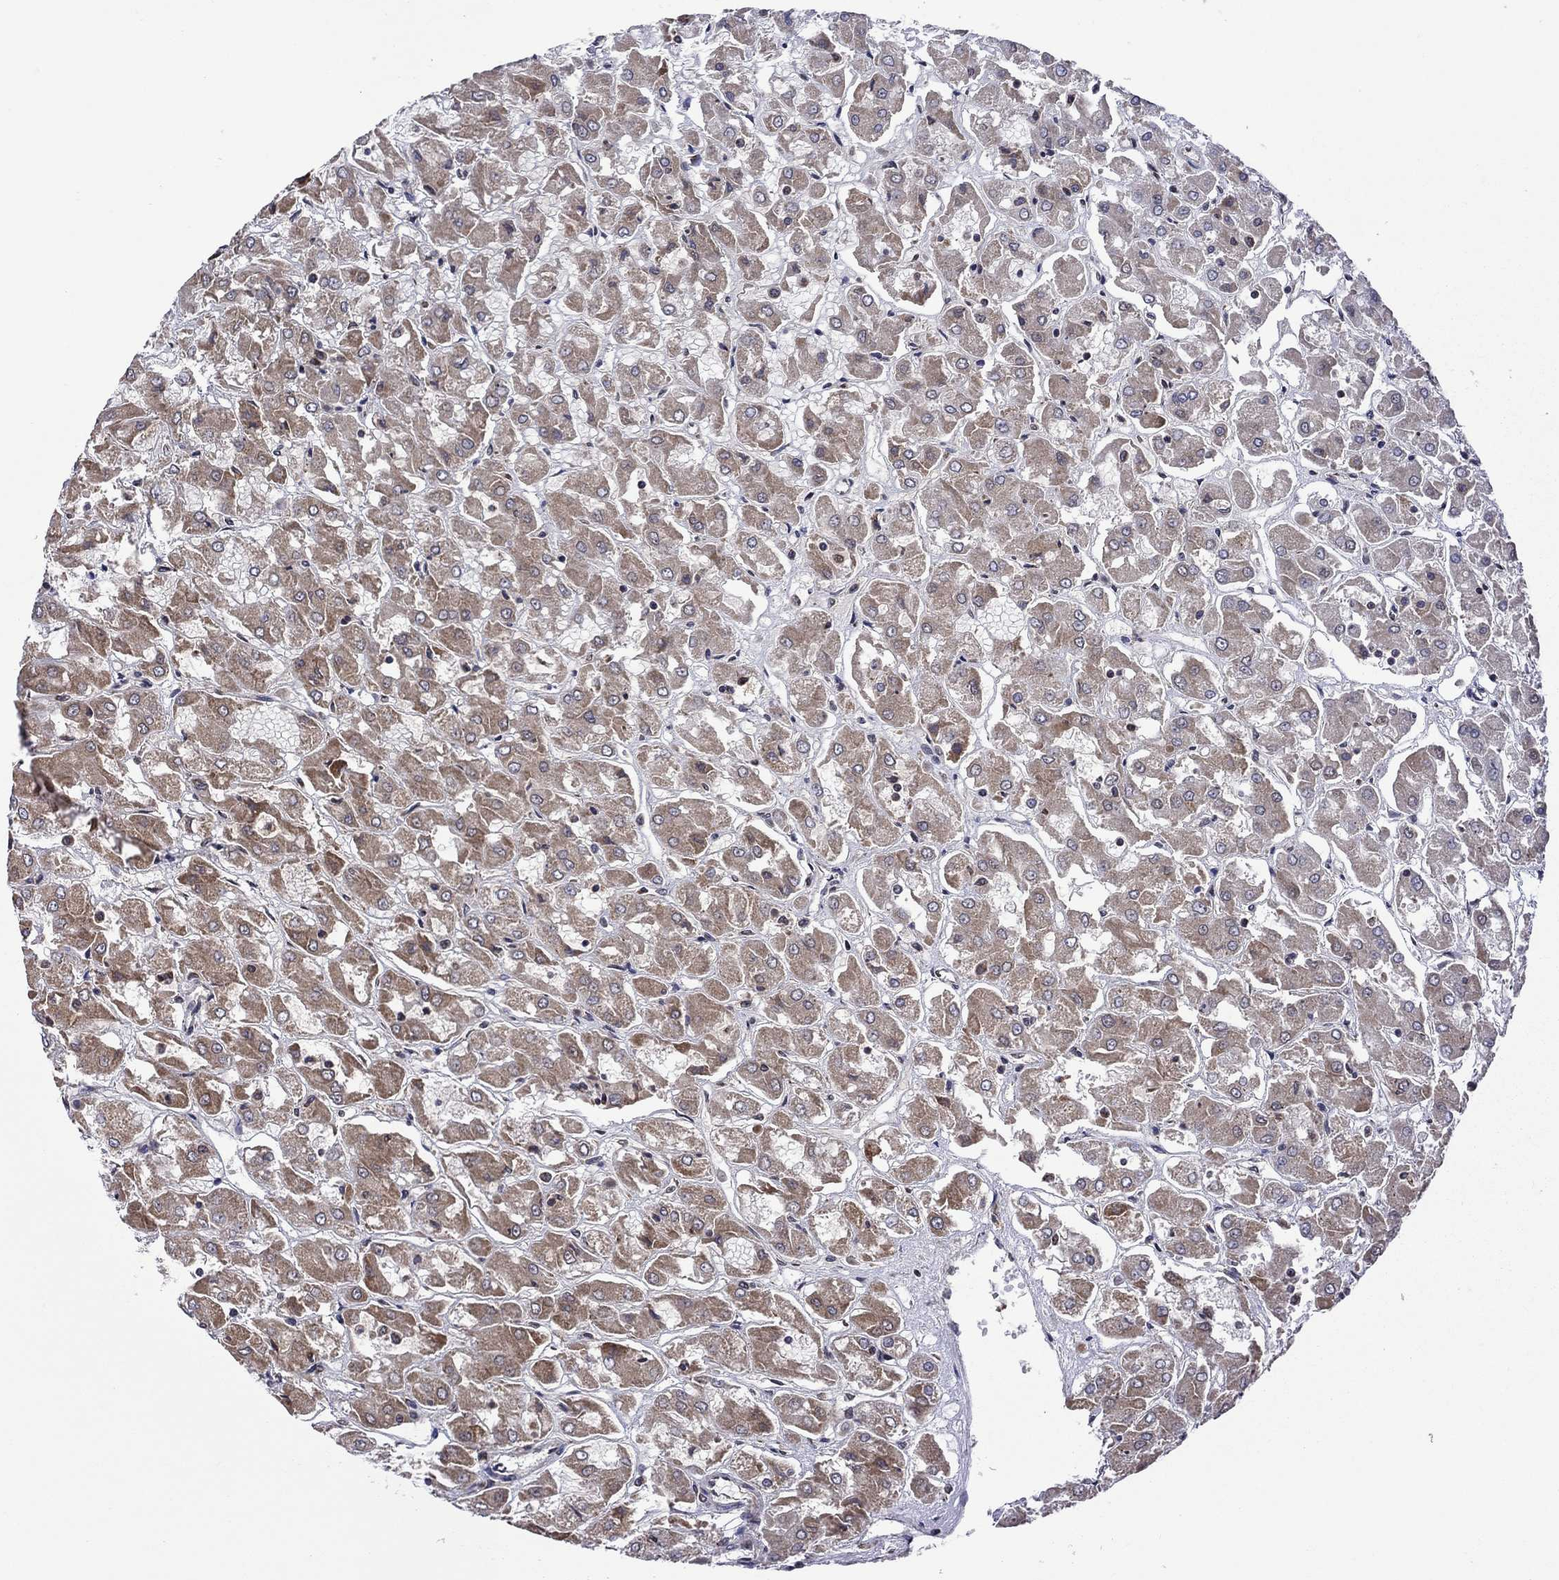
{"staining": {"intensity": "moderate", "quantity": ">75%", "location": "cytoplasmic/membranous"}, "tissue": "renal cancer", "cell_type": "Tumor cells", "image_type": "cancer", "snomed": [{"axis": "morphology", "description": "Adenocarcinoma, NOS"}, {"axis": "topography", "description": "Kidney"}], "caption": "DAB immunohistochemical staining of adenocarcinoma (renal) displays moderate cytoplasmic/membranous protein staining in approximately >75% of tumor cells.", "gene": "NDUFB1", "patient": {"sex": "male", "age": 72}}